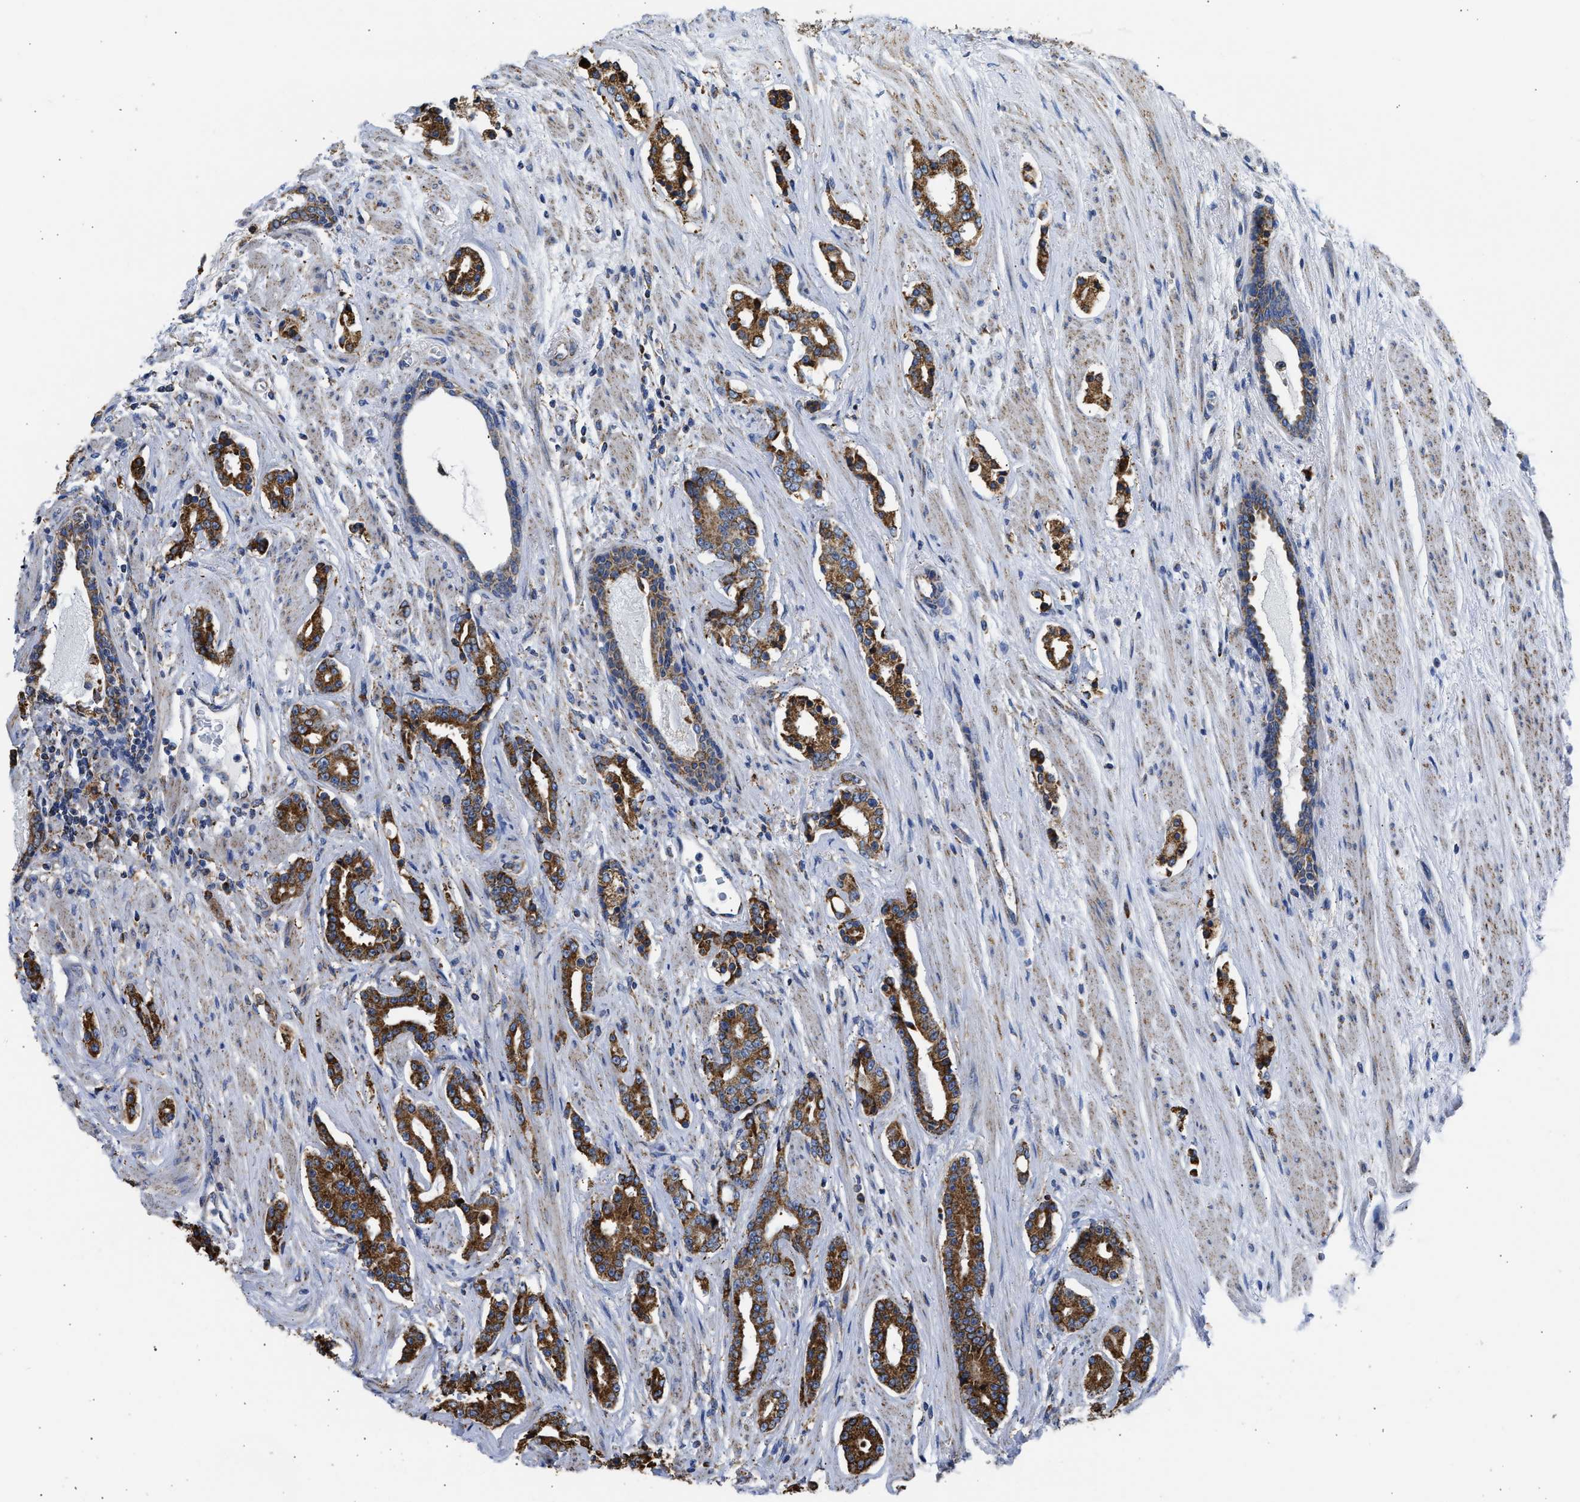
{"staining": {"intensity": "moderate", "quantity": ">75%", "location": "cytoplasmic/membranous"}, "tissue": "prostate cancer", "cell_type": "Tumor cells", "image_type": "cancer", "snomed": [{"axis": "morphology", "description": "Adenocarcinoma, High grade"}, {"axis": "topography", "description": "Prostate"}], "caption": "Brown immunohistochemical staining in human prostate cancer (adenocarcinoma (high-grade)) shows moderate cytoplasmic/membranous expression in about >75% of tumor cells. Nuclei are stained in blue.", "gene": "CYCS", "patient": {"sex": "male", "age": 71}}